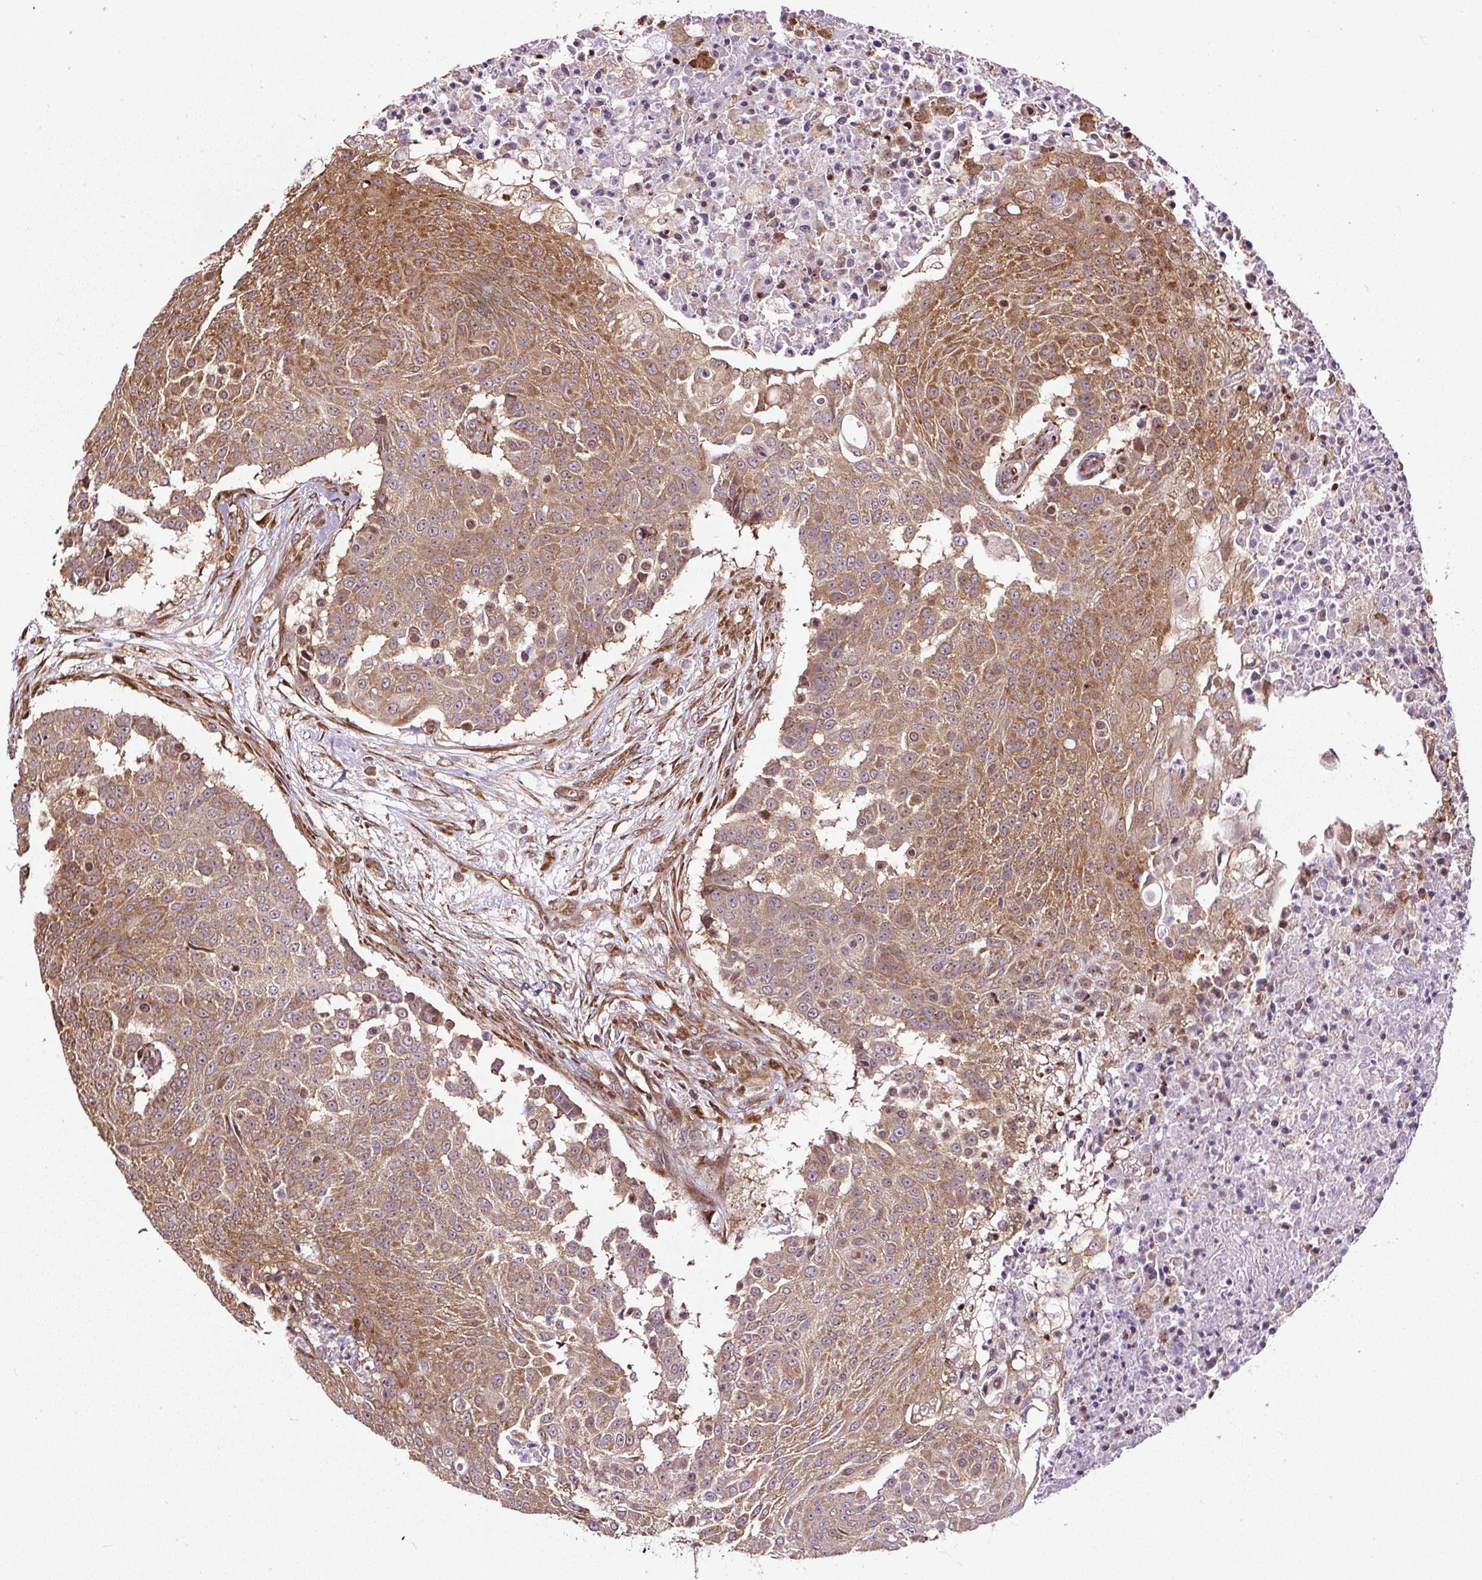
{"staining": {"intensity": "moderate", "quantity": ">75%", "location": "cytoplasmic/membranous"}, "tissue": "urothelial cancer", "cell_type": "Tumor cells", "image_type": "cancer", "snomed": [{"axis": "morphology", "description": "Urothelial carcinoma, High grade"}, {"axis": "topography", "description": "Urinary bladder"}], "caption": "A photomicrograph of human urothelial cancer stained for a protein exhibits moderate cytoplasmic/membranous brown staining in tumor cells.", "gene": "KDM4E", "patient": {"sex": "female", "age": 63}}